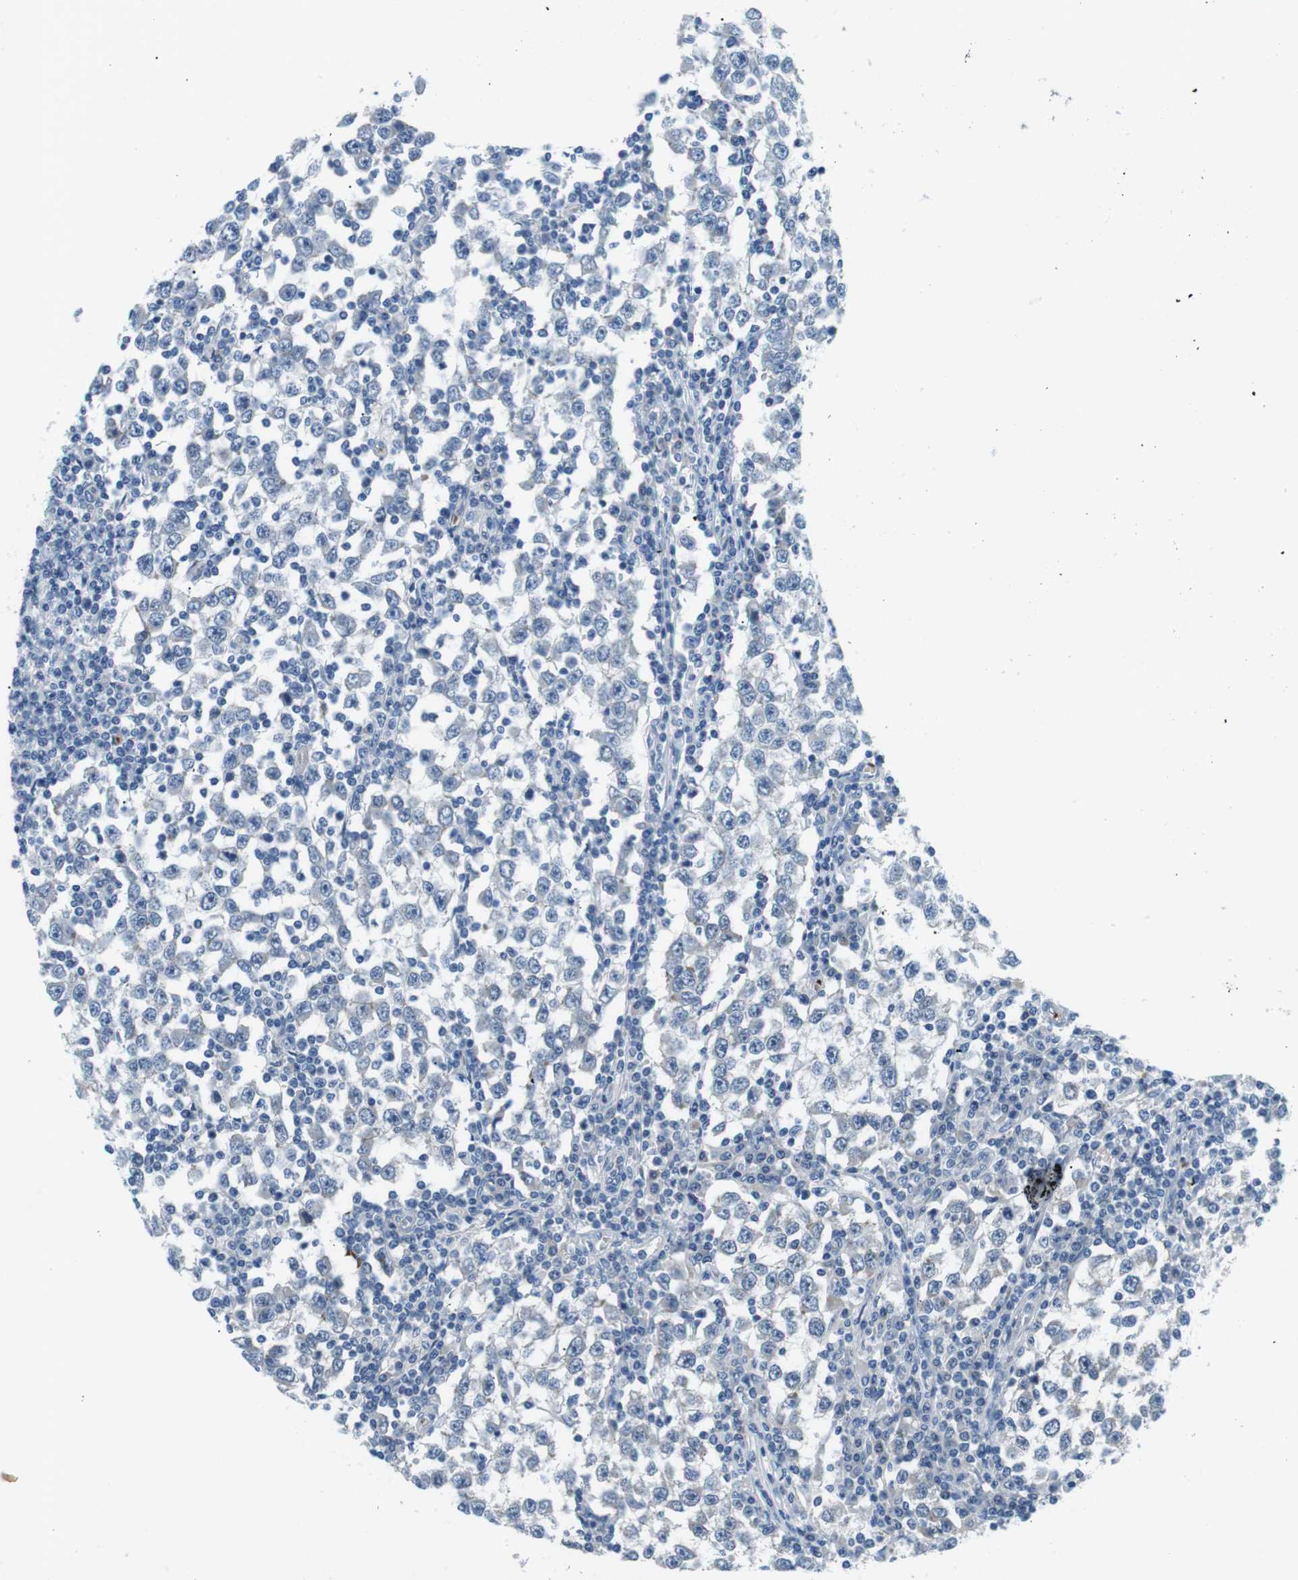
{"staining": {"intensity": "negative", "quantity": "none", "location": "none"}, "tissue": "testis cancer", "cell_type": "Tumor cells", "image_type": "cancer", "snomed": [{"axis": "morphology", "description": "Seminoma, NOS"}, {"axis": "topography", "description": "Testis"}], "caption": "Tumor cells are negative for protein expression in human testis cancer (seminoma).", "gene": "WSCD1", "patient": {"sex": "male", "age": 65}}